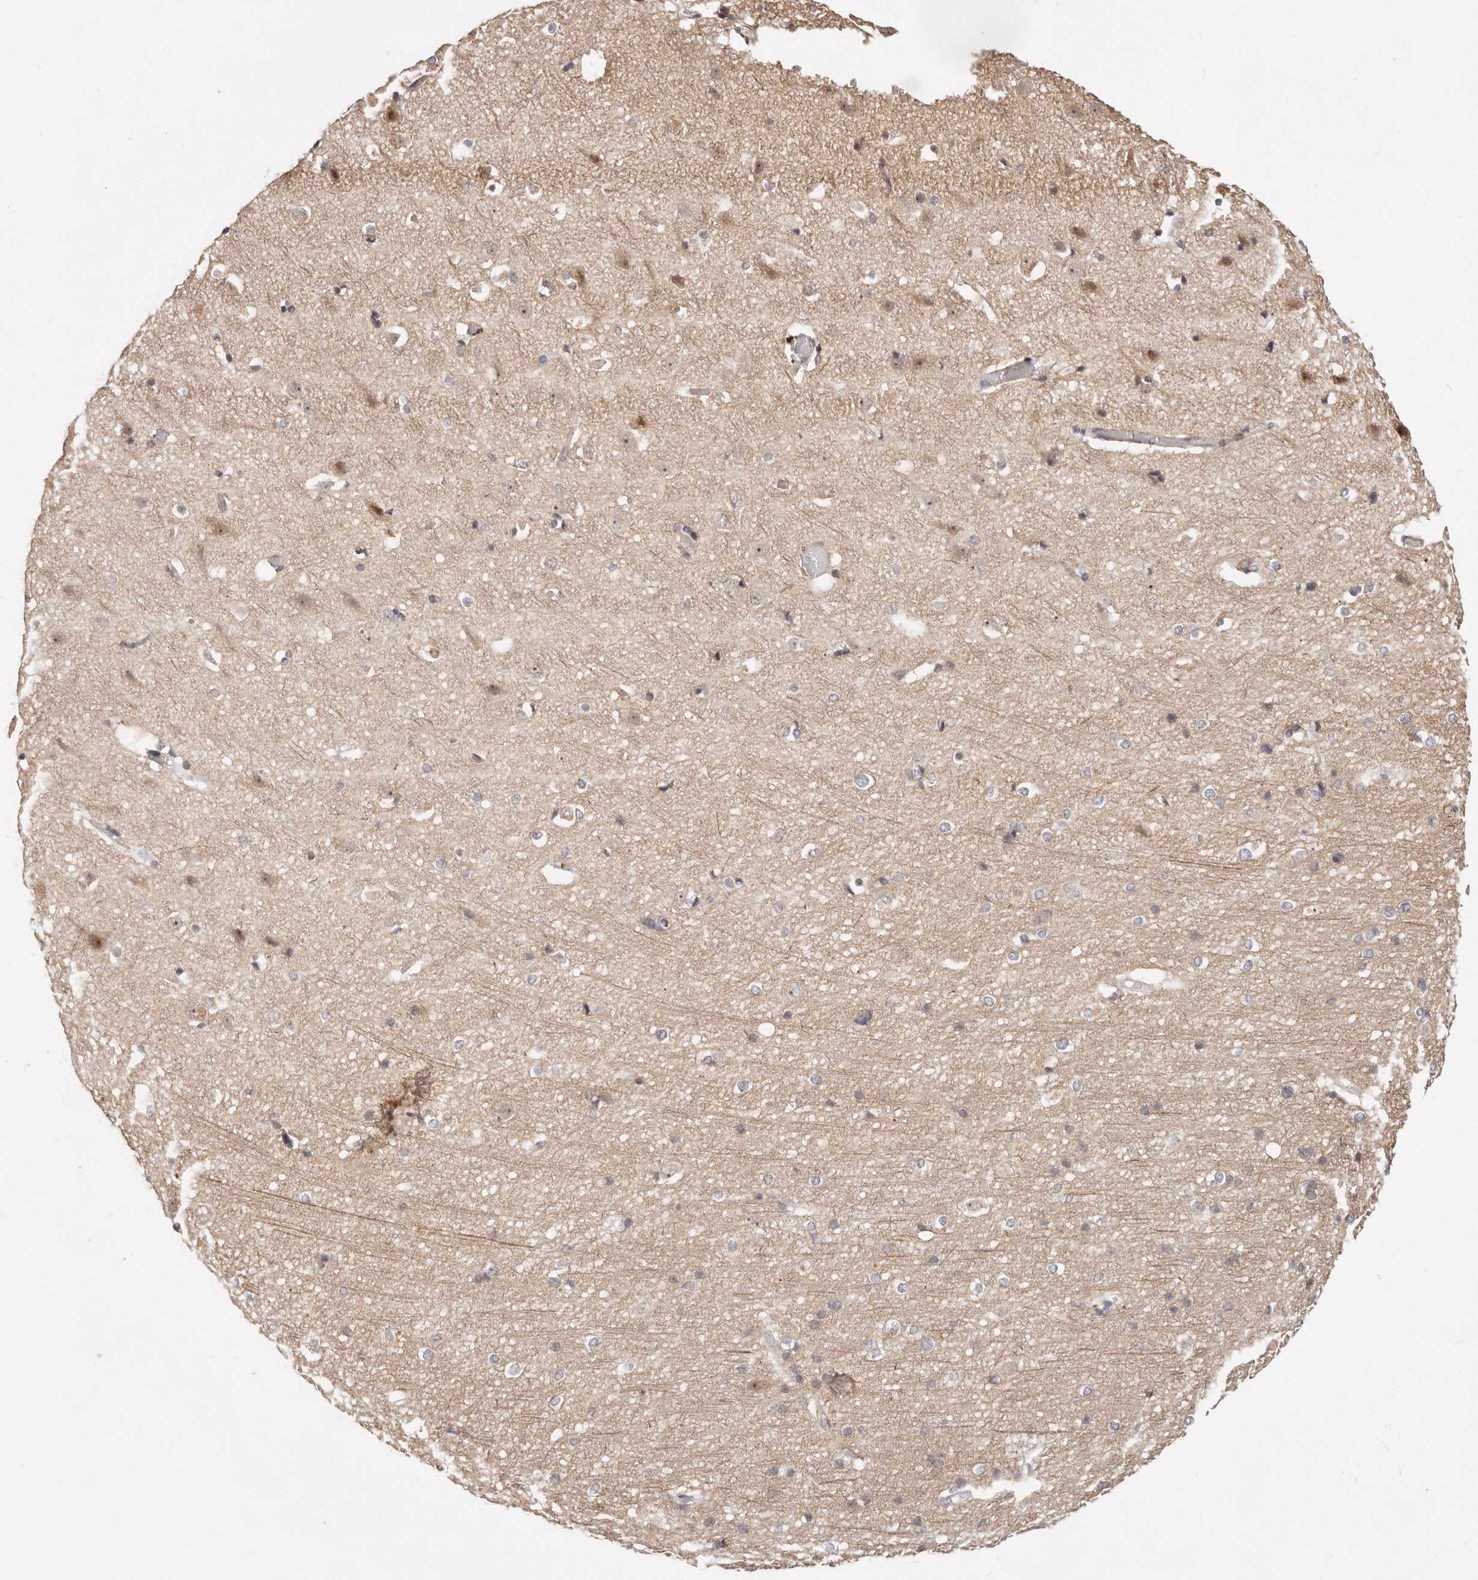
{"staining": {"intensity": "weak", "quantity": ">75%", "location": "cytoplasmic/membranous"}, "tissue": "cerebral cortex", "cell_type": "Endothelial cells", "image_type": "normal", "snomed": [{"axis": "morphology", "description": "Normal tissue, NOS"}, {"axis": "topography", "description": "Cerebral cortex"}], "caption": "High-magnification brightfield microscopy of benign cerebral cortex stained with DAB (brown) and counterstained with hematoxylin (blue). endothelial cells exhibit weak cytoplasmic/membranous staining is appreciated in about>75% of cells.", "gene": "ZRANB1", "patient": {"sex": "male", "age": 54}}